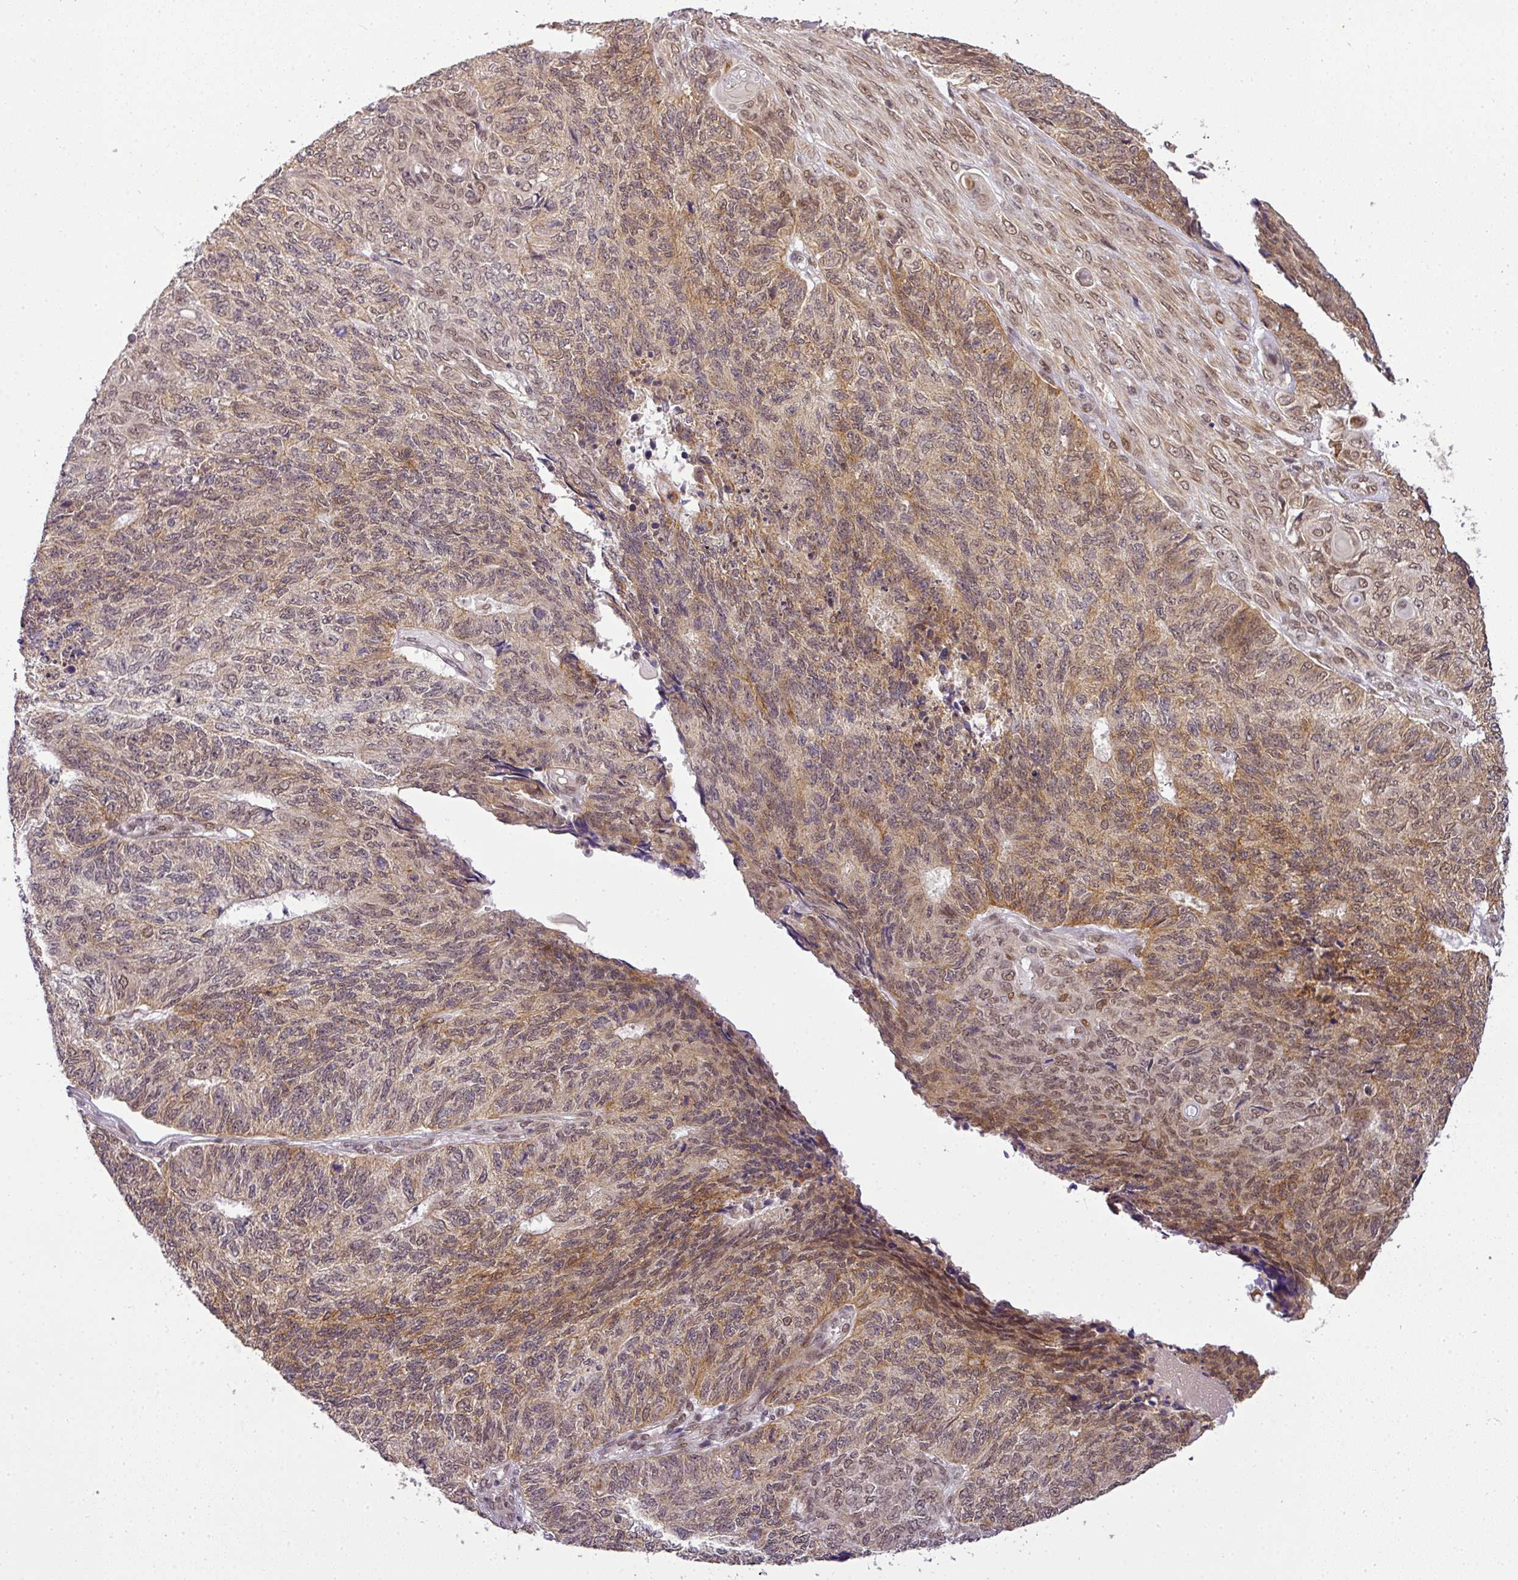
{"staining": {"intensity": "moderate", "quantity": ">75%", "location": "cytoplasmic/membranous,nuclear"}, "tissue": "endometrial cancer", "cell_type": "Tumor cells", "image_type": "cancer", "snomed": [{"axis": "morphology", "description": "Adenocarcinoma, NOS"}, {"axis": "topography", "description": "Endometrium"}], "caption": "Immunohistochemical staining of endometrial cancer reveals medium levels of moderate cytoplasmic/membranous and nuclear protein positivity in approximately >75% of tumor cells.", "gene": "C1orf226", "patient": {"sex": "female", "age": 32}}